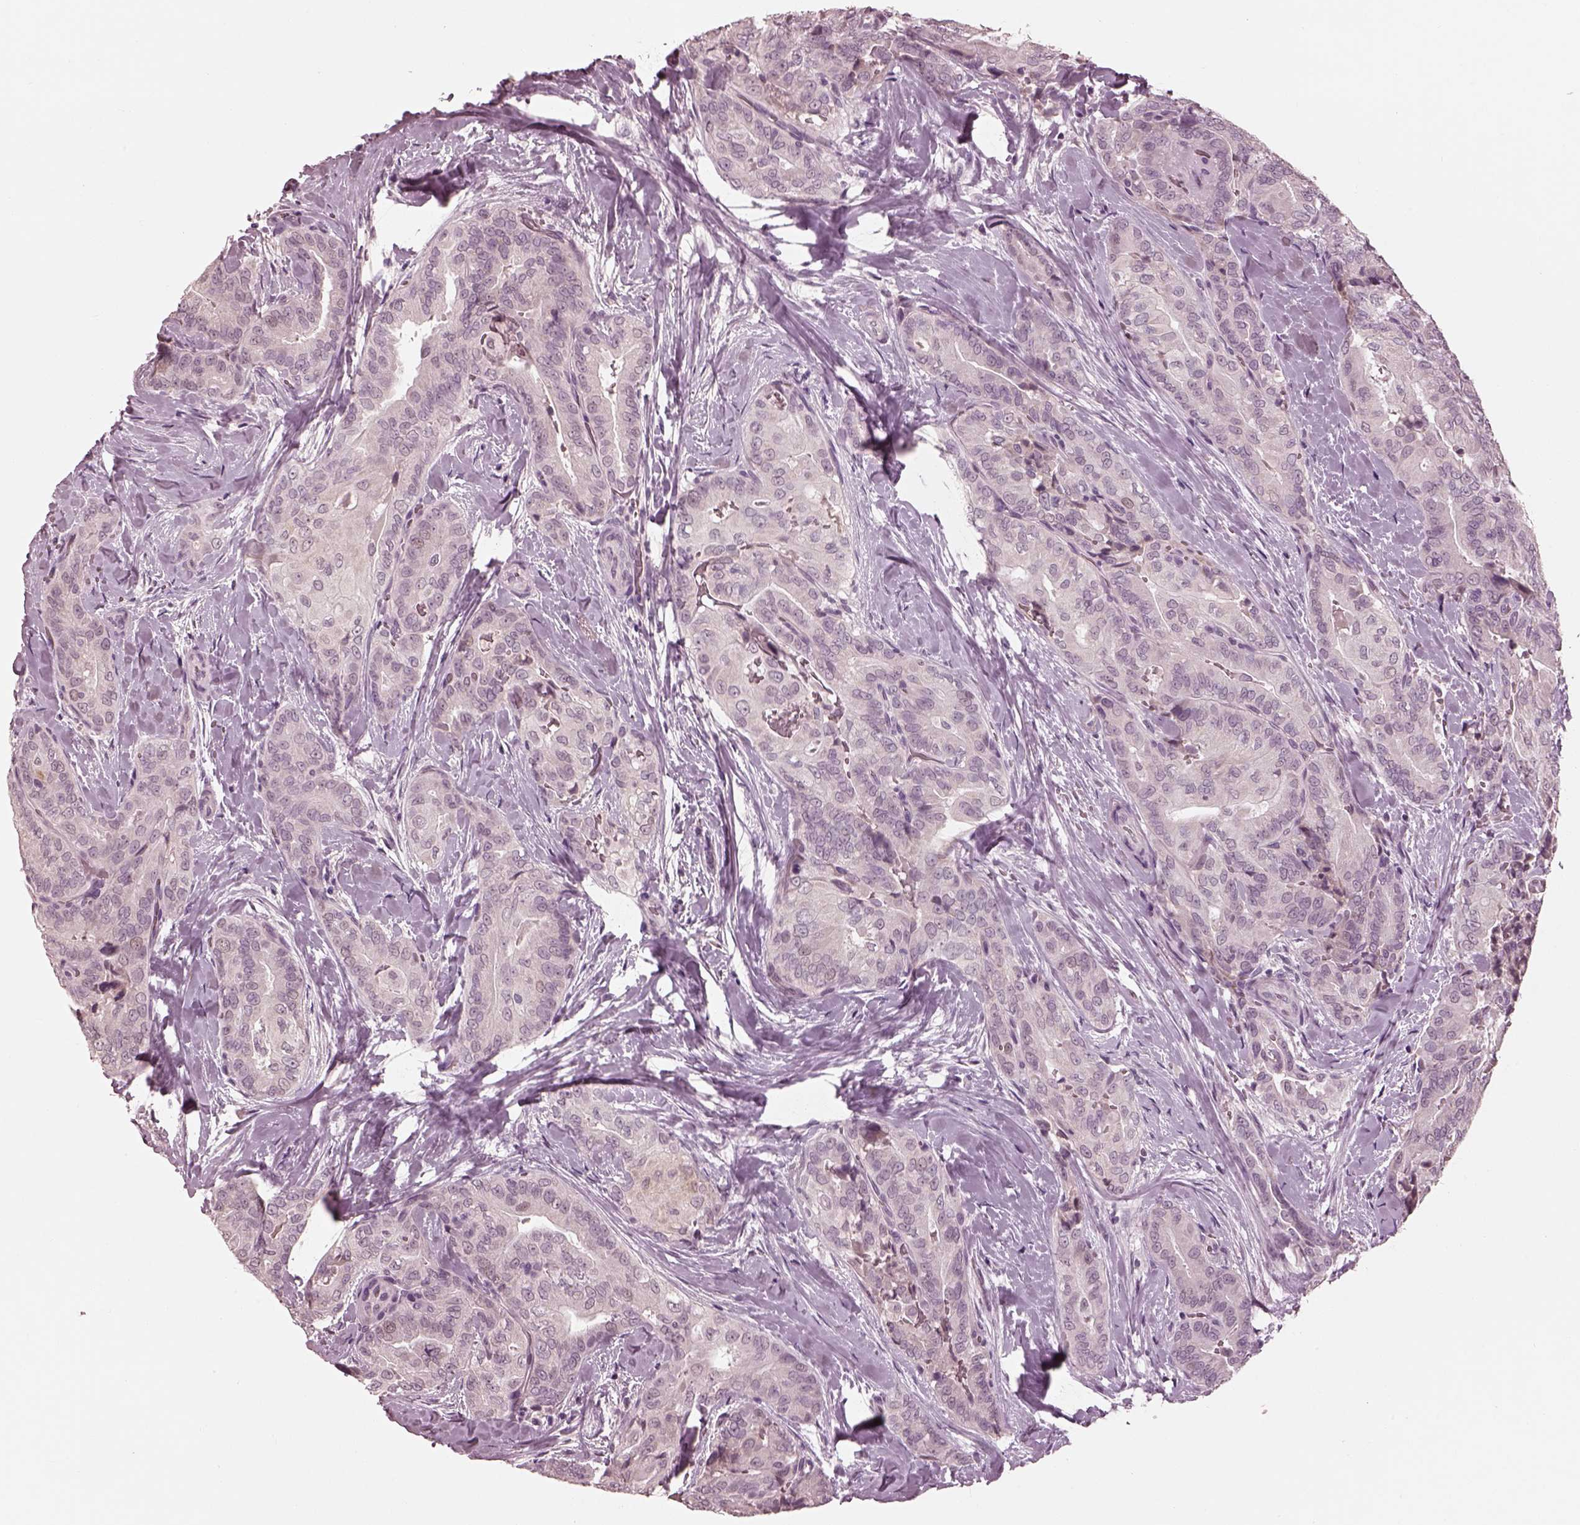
{"staining": {"intensity": "negative", "quantity": "none", "location": "none"}, "tissue": "thyroid cancer", "cell_type": "Tumor cells", "image_type": "cancer", "snomed": [{"axis": "morphology", "description": "Papillary adenocarcinoma, NOS"}, {"axis": "topography", "description": "Thyroid gland"}], "caption": "Tumor cells are negative for protein expression in human thyroid cancer (papillary adenocarcinoma).", "gene": "KCNA2", "patient": {"sex": "male", "age": 61}}